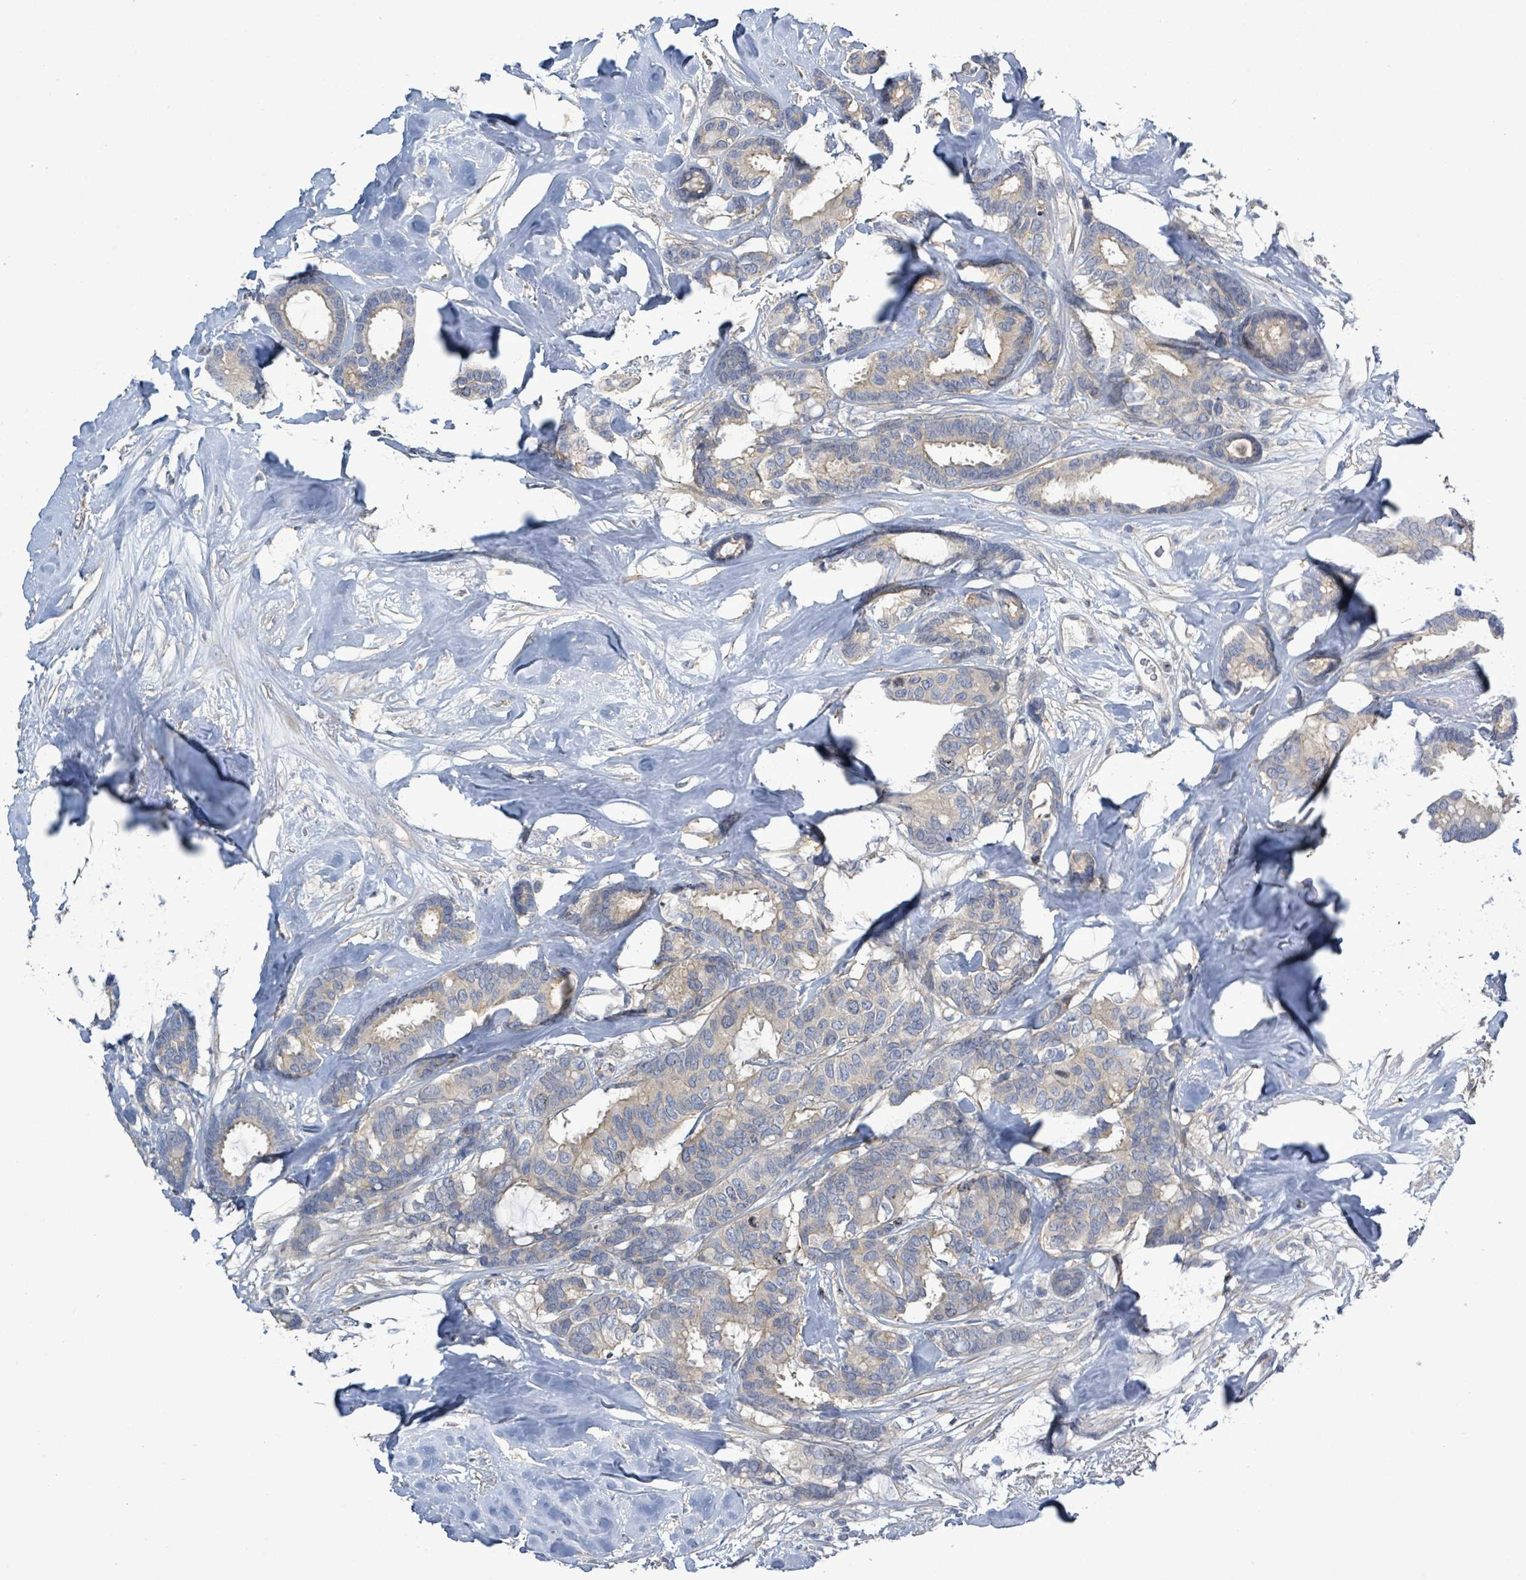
{"staining": {"intensity": "weak", "quantity": "<25%", "location": "cytoplasmic/membranous"}, "tissue": "breast cancer", "cell_type": "Tumor cells", "image_type": "cancer", "snomed": [{"axis": "morphology", "description": "Duct carcinoma"}, {"axis": "topography", "description": "Breast"}], "caption": "Photomicrograph shows no significant protein staining in tumor cells of breast cancer (infiltrating ductal carcinoma). (IHC, brightfield microscopy, high magnification).", "gene": "KRAS", "patient": {"sex": "female", "age": 87}}